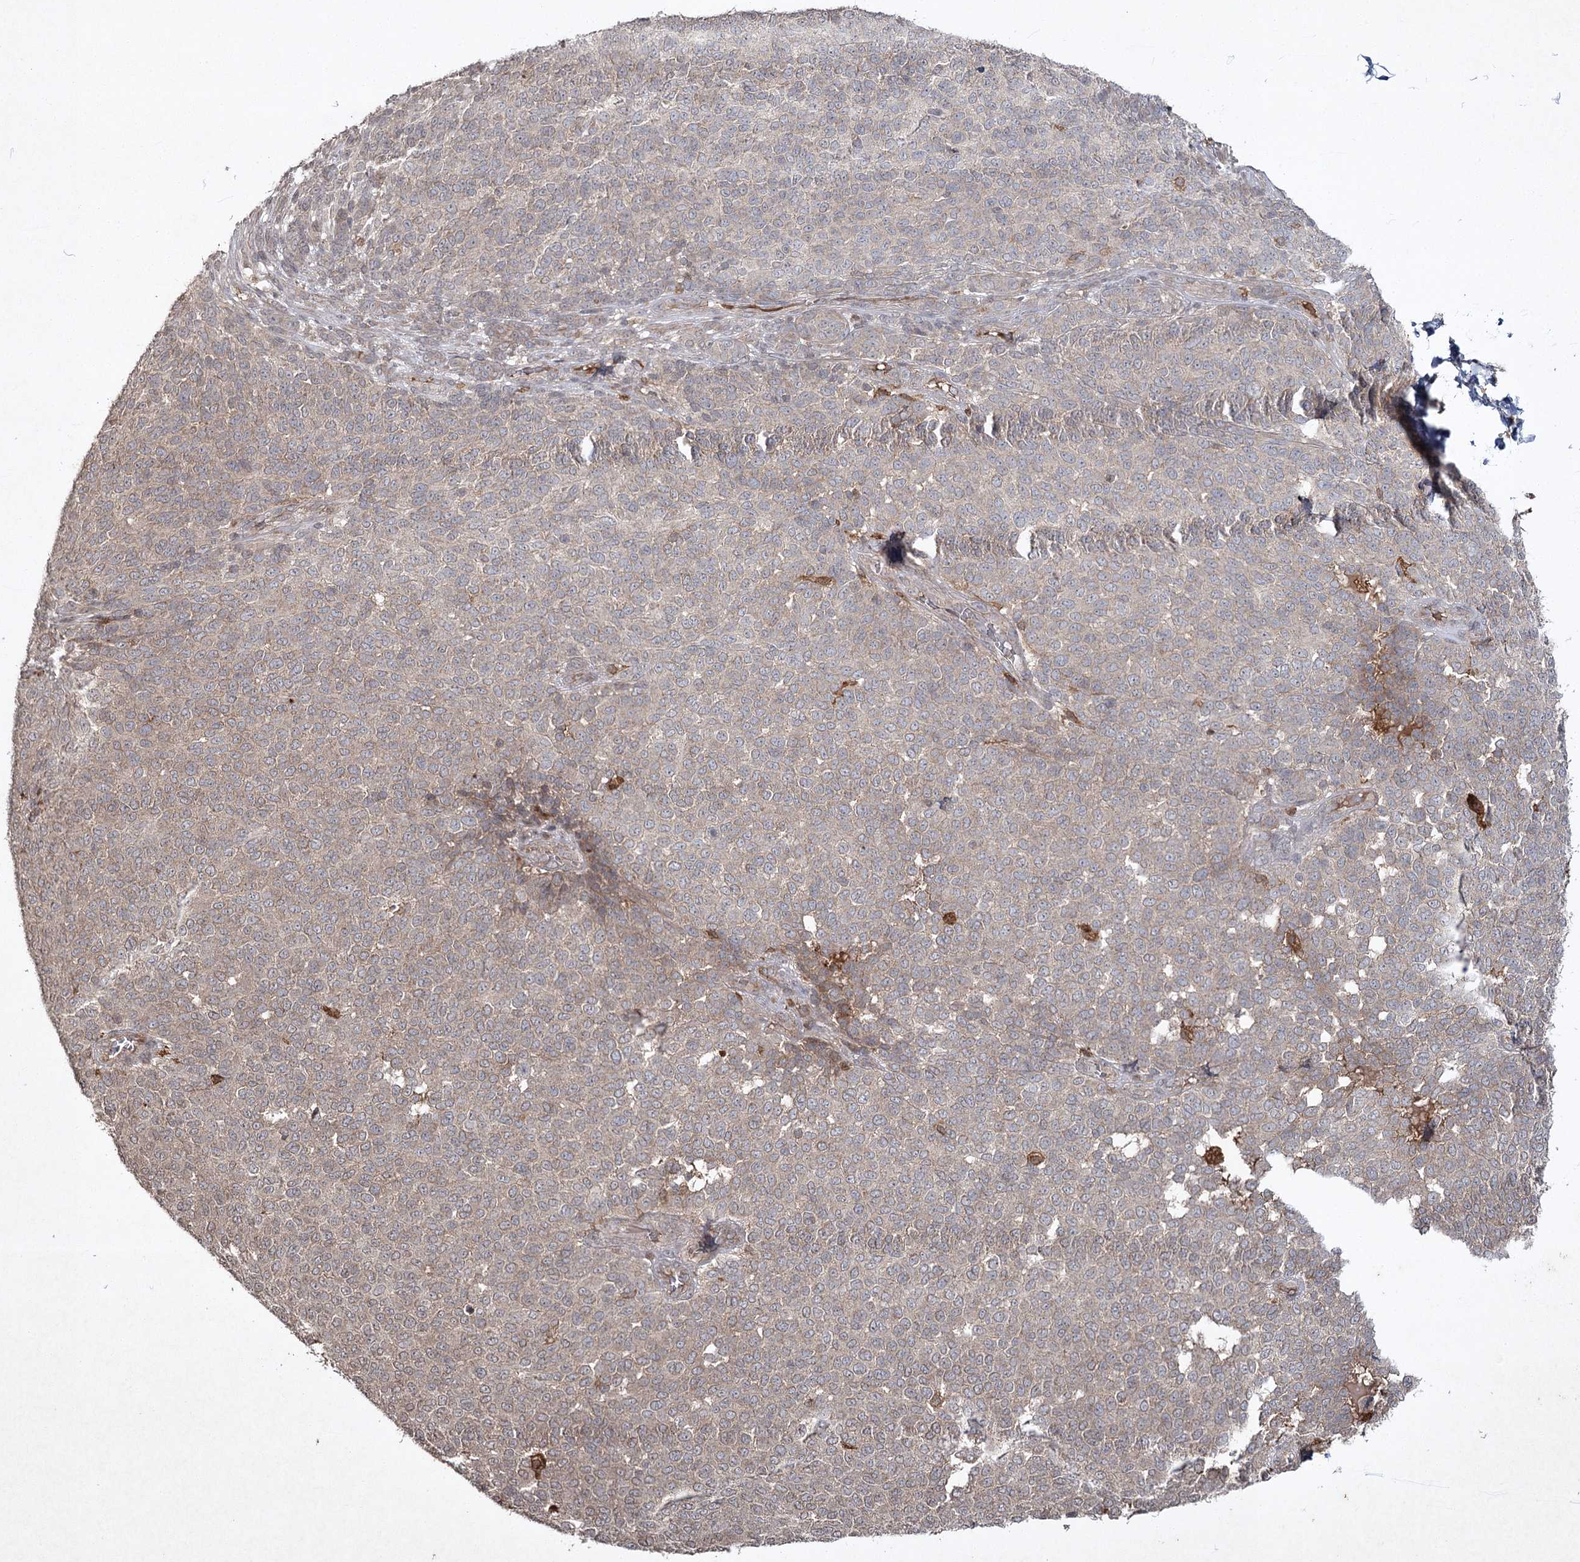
{"staining": {"intensity": "negative", "quantity": "none", "location": "none"}, "tissue": "melanoma", "cell_type": "Tumor cells", "image_type": "cancer", "snomed": [{"axis": "morphology", "description": "Malignant melanoma, NOS"}, {"axis": "topography", "description": "Skin"}], "caption": "Tumor cells show no significant protein expression in melanoma.", "gene": "CYP2B6", "patient": {"sex": "male", "age": 49}}